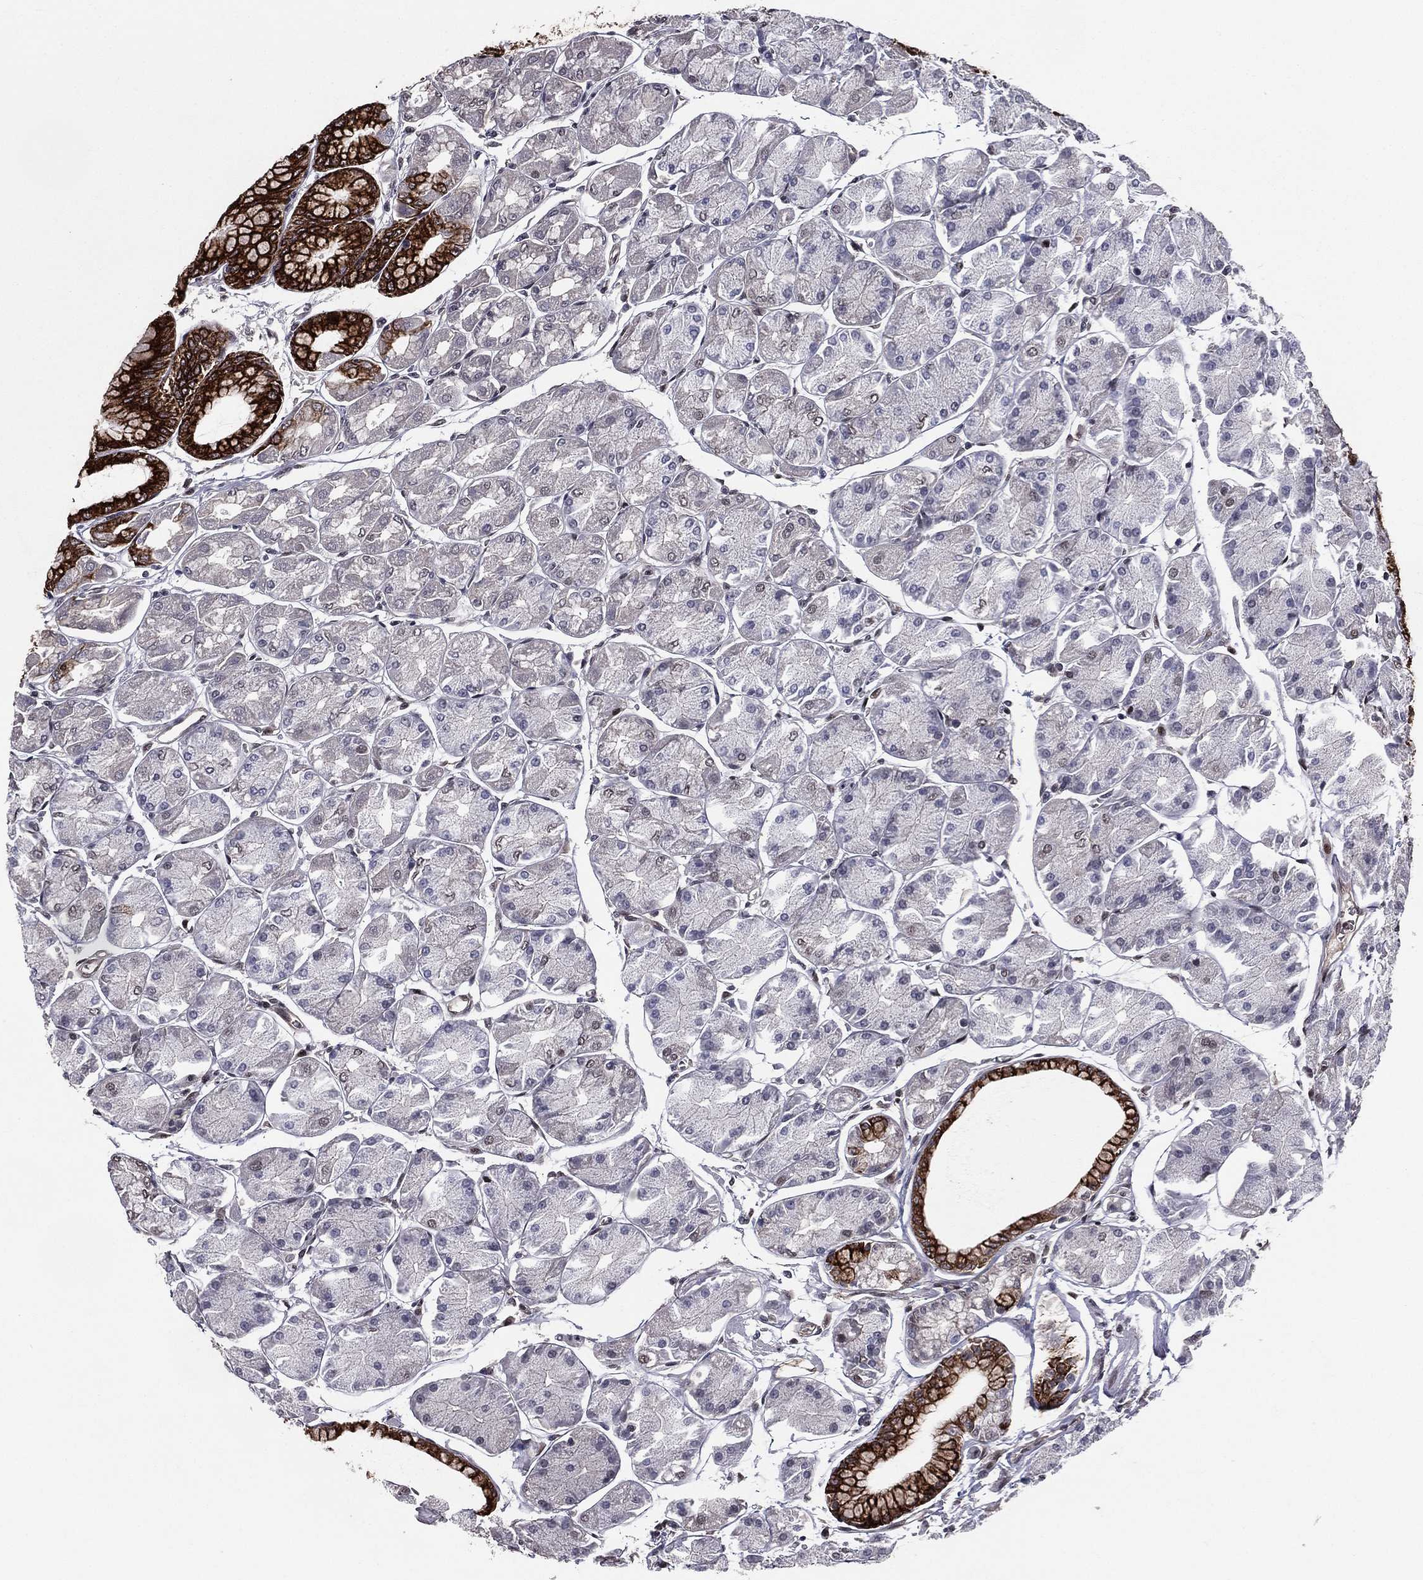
{"staining": {"intensity": "strong", "quantity": "<25%", "location": "cytoplasmic/membranous"}, "tissue": "stomach", "cell_type": "Glandular cells", "image_type": "normal", "snomed": [{"axis": "morphology", "description": "Normal tissue, NOS"}, {"axis": "topography", "description": "Stomach, upper"}], "caption": "The immunohistochemical stain shows strong cytoplasmic/membranous positivity in glandular cells of benign stomach. (DAB (3,3'-diaminobenzidine) IHC with brightfield microscopy, high magnification).", "gene": "RARB", "patient": {"sex": "male", "age": 60}}